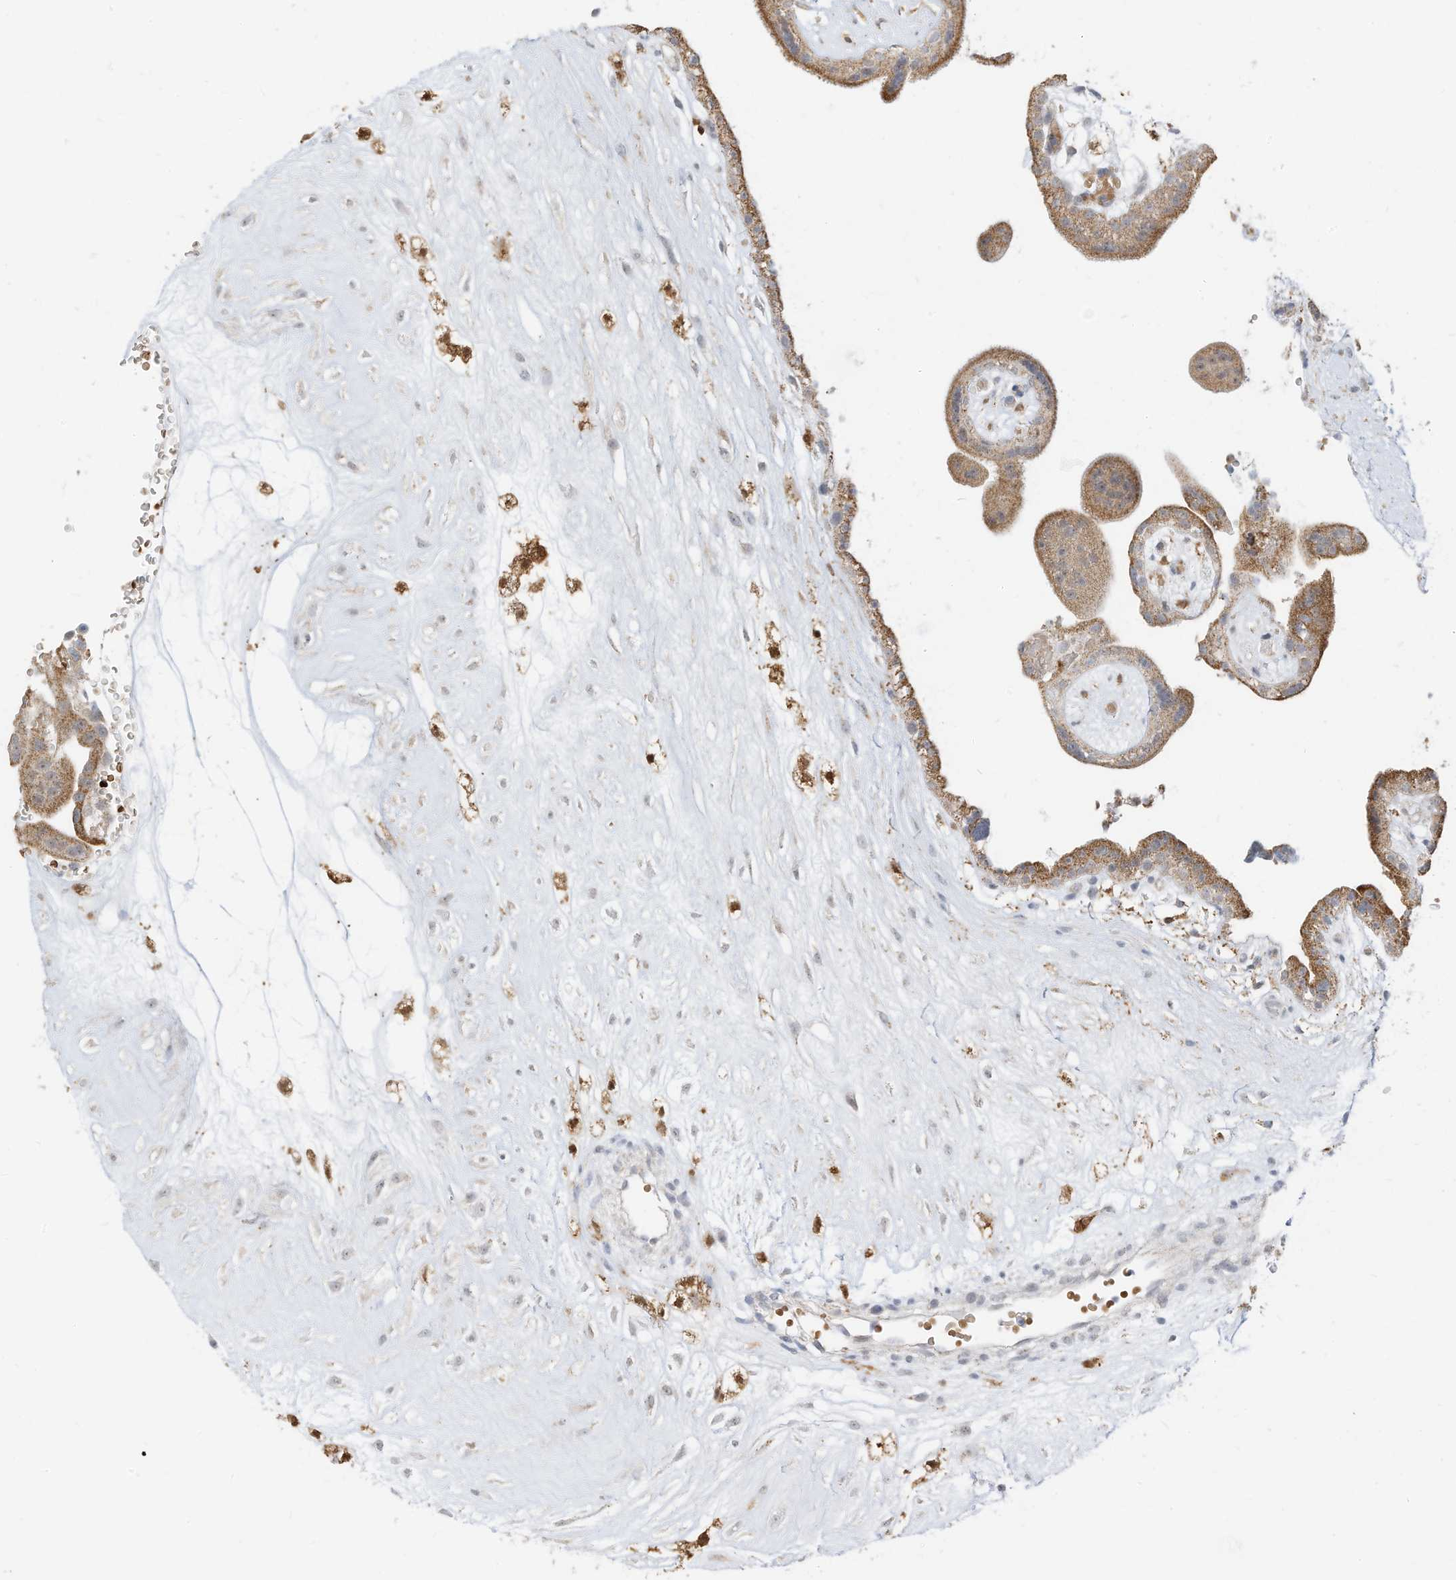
{"staining": {"intensity": "moderate", "quantity": ">75%", "location": "cytoplasmic/membranous"}, "tissue": "placenta", "cell_type": "Trophoblastic cells", "image_type": "normal", "snomed": [{"axis": "morphology", "description": "Normal tissue, NOS"}, {"axis": "topography", "description": "Placenta"}], "caption": "Immunohistochemistry (IHC) of unremarkable human placenta displays medium levels of moderate cytoplasmic/membranous staining in approximately >75% of trophoblastic cells.", "gene": "MTUS2", "patient": {"sex": "female", "age": 18}}